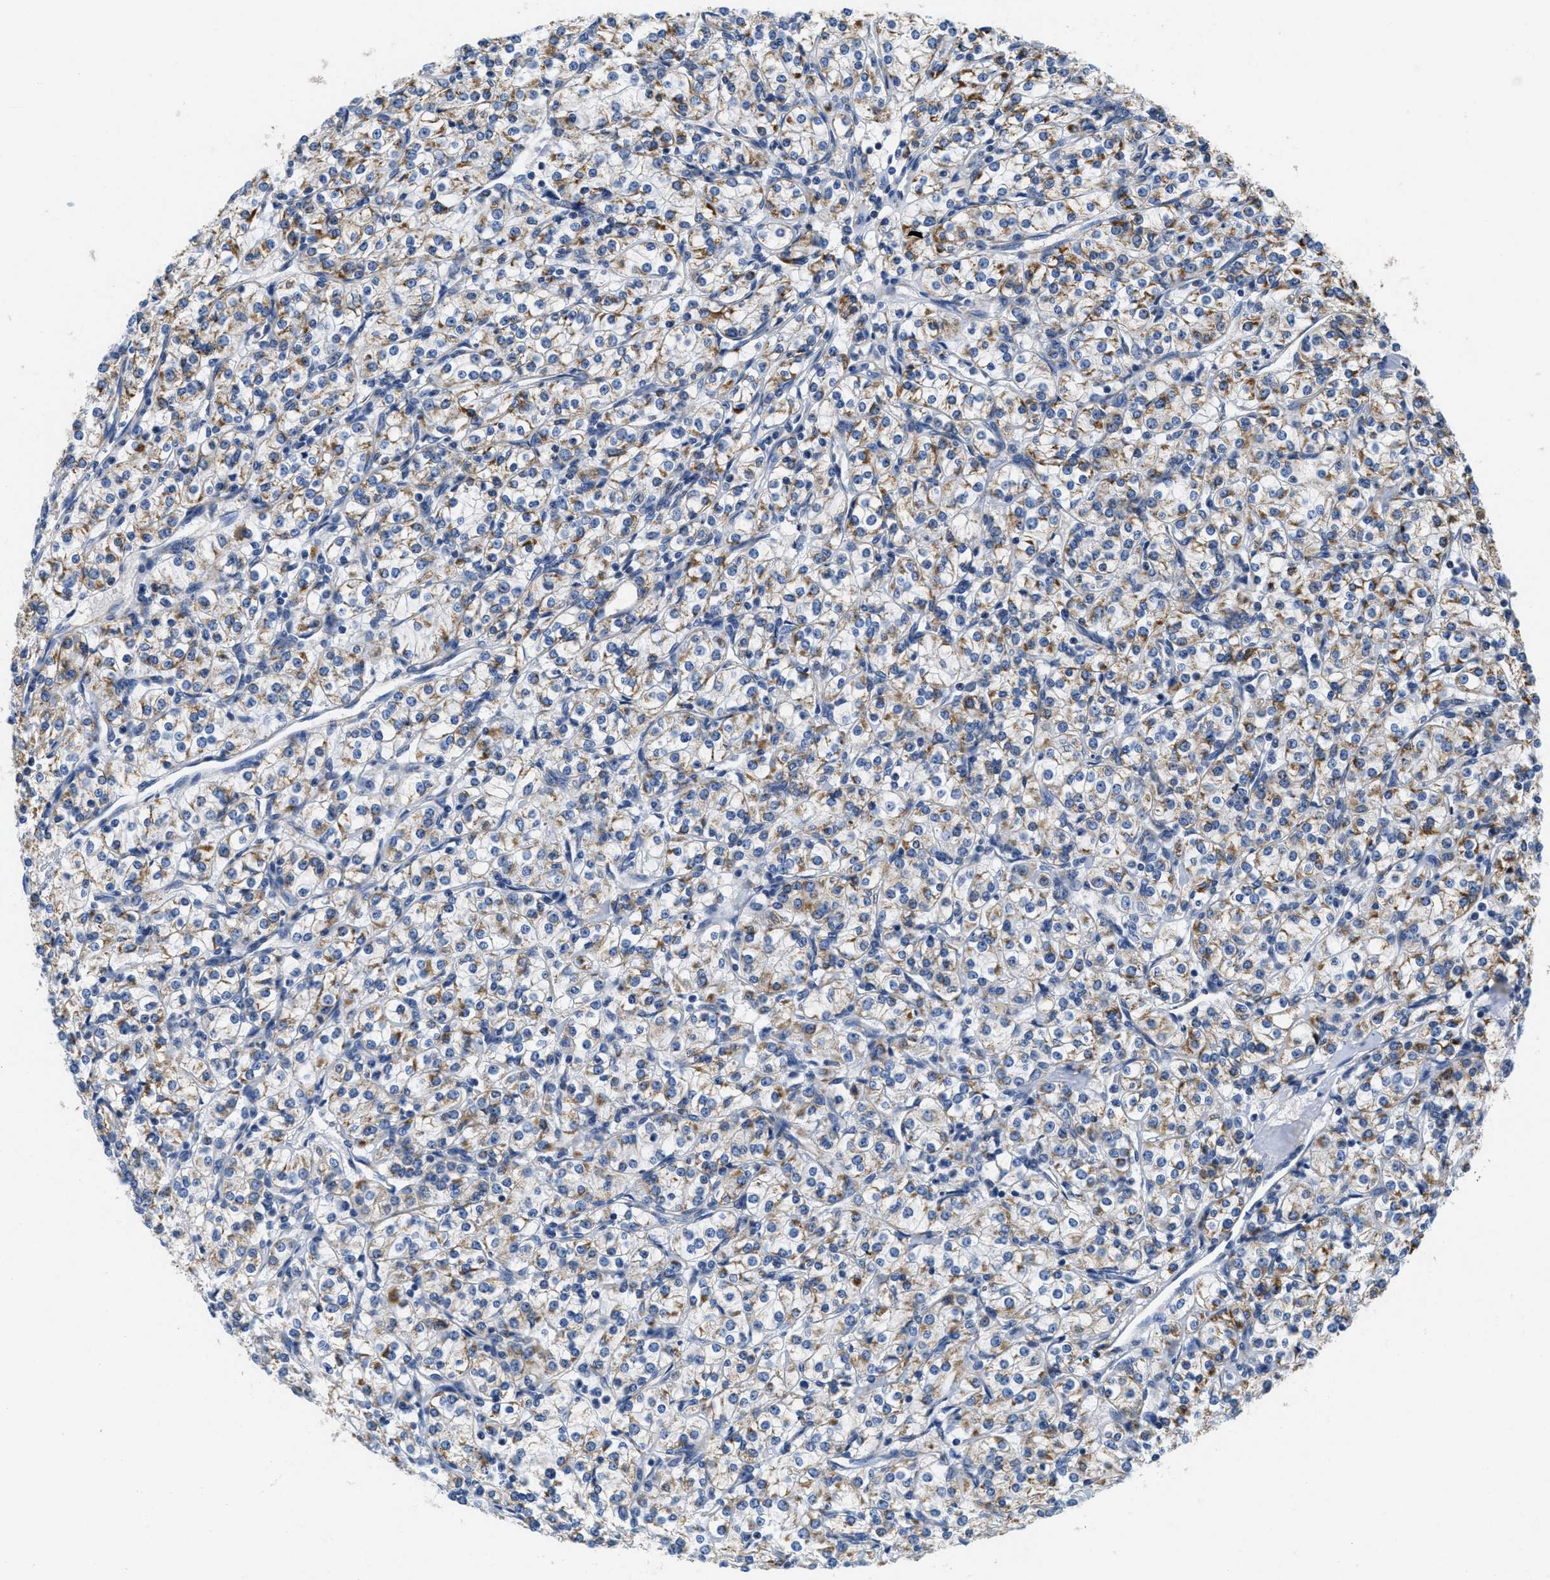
{"staining": {"intensity": "moderate", "quantity": "25%-75%", "location": "cytoplasmic/membranous"}, "tissue": "renal cancer", "cell_type": "Tumor cells", "image_type": "cancer", "snomed": [{"axis": "morphology", "description": "Adenocarcinoma, NOS"}, {"axis": "topography", "description": "Kidney"}], "caption": "Human renal cancer (adenocarcinoma) stained with a brown dye reveals moderate cytoplasmic/membranous positive positivity in about 25%-75% of tumor cells.", "gene": "KCNJ5", "patient": {"sex": "male", "age": 77}}